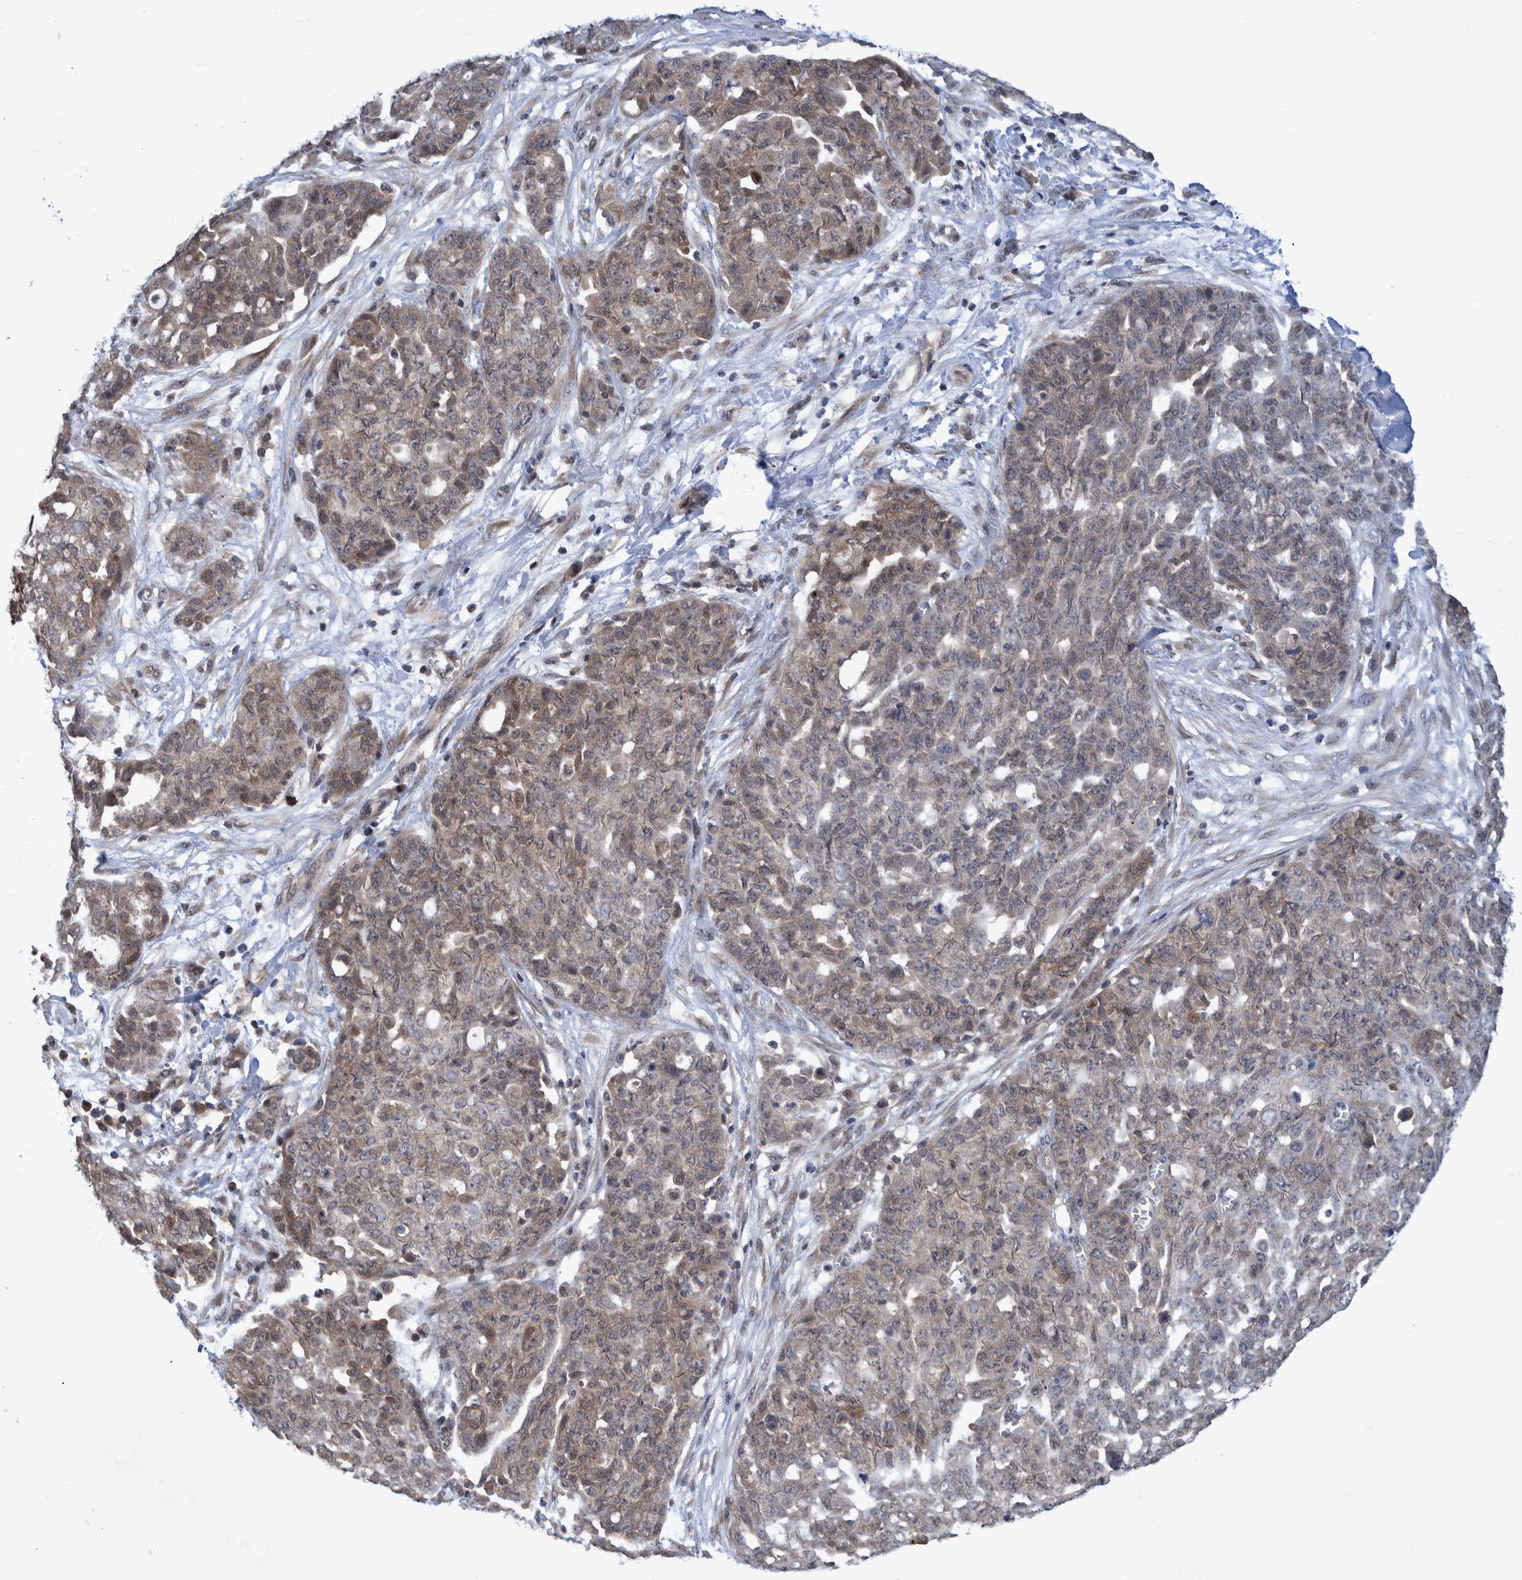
{"staining": {"intensity": "weak", "quantity": "25%-75%", "location": "cytoplasmic/membranous"}, "tissue": "ovarian cancer", "cell_type": "Tumor cells", "image_type": "cancer", "snomed": [{"axis": "morphology", "description": "Cystadenocarcinoma, serous, NOS"}, {"axis": "topography", "description": "Soft tissue"}, {"axis": "topography", "description": "Ovary"}], "caption": "A low amount of weak cytoplasmic/membranous expression is seen in approximately 25%-75% of tumor cells in ovarian serous cystadenocarcinoma tissue.", "gene": "PLPBP", "patient": {"sex": "female", "age": 57}}